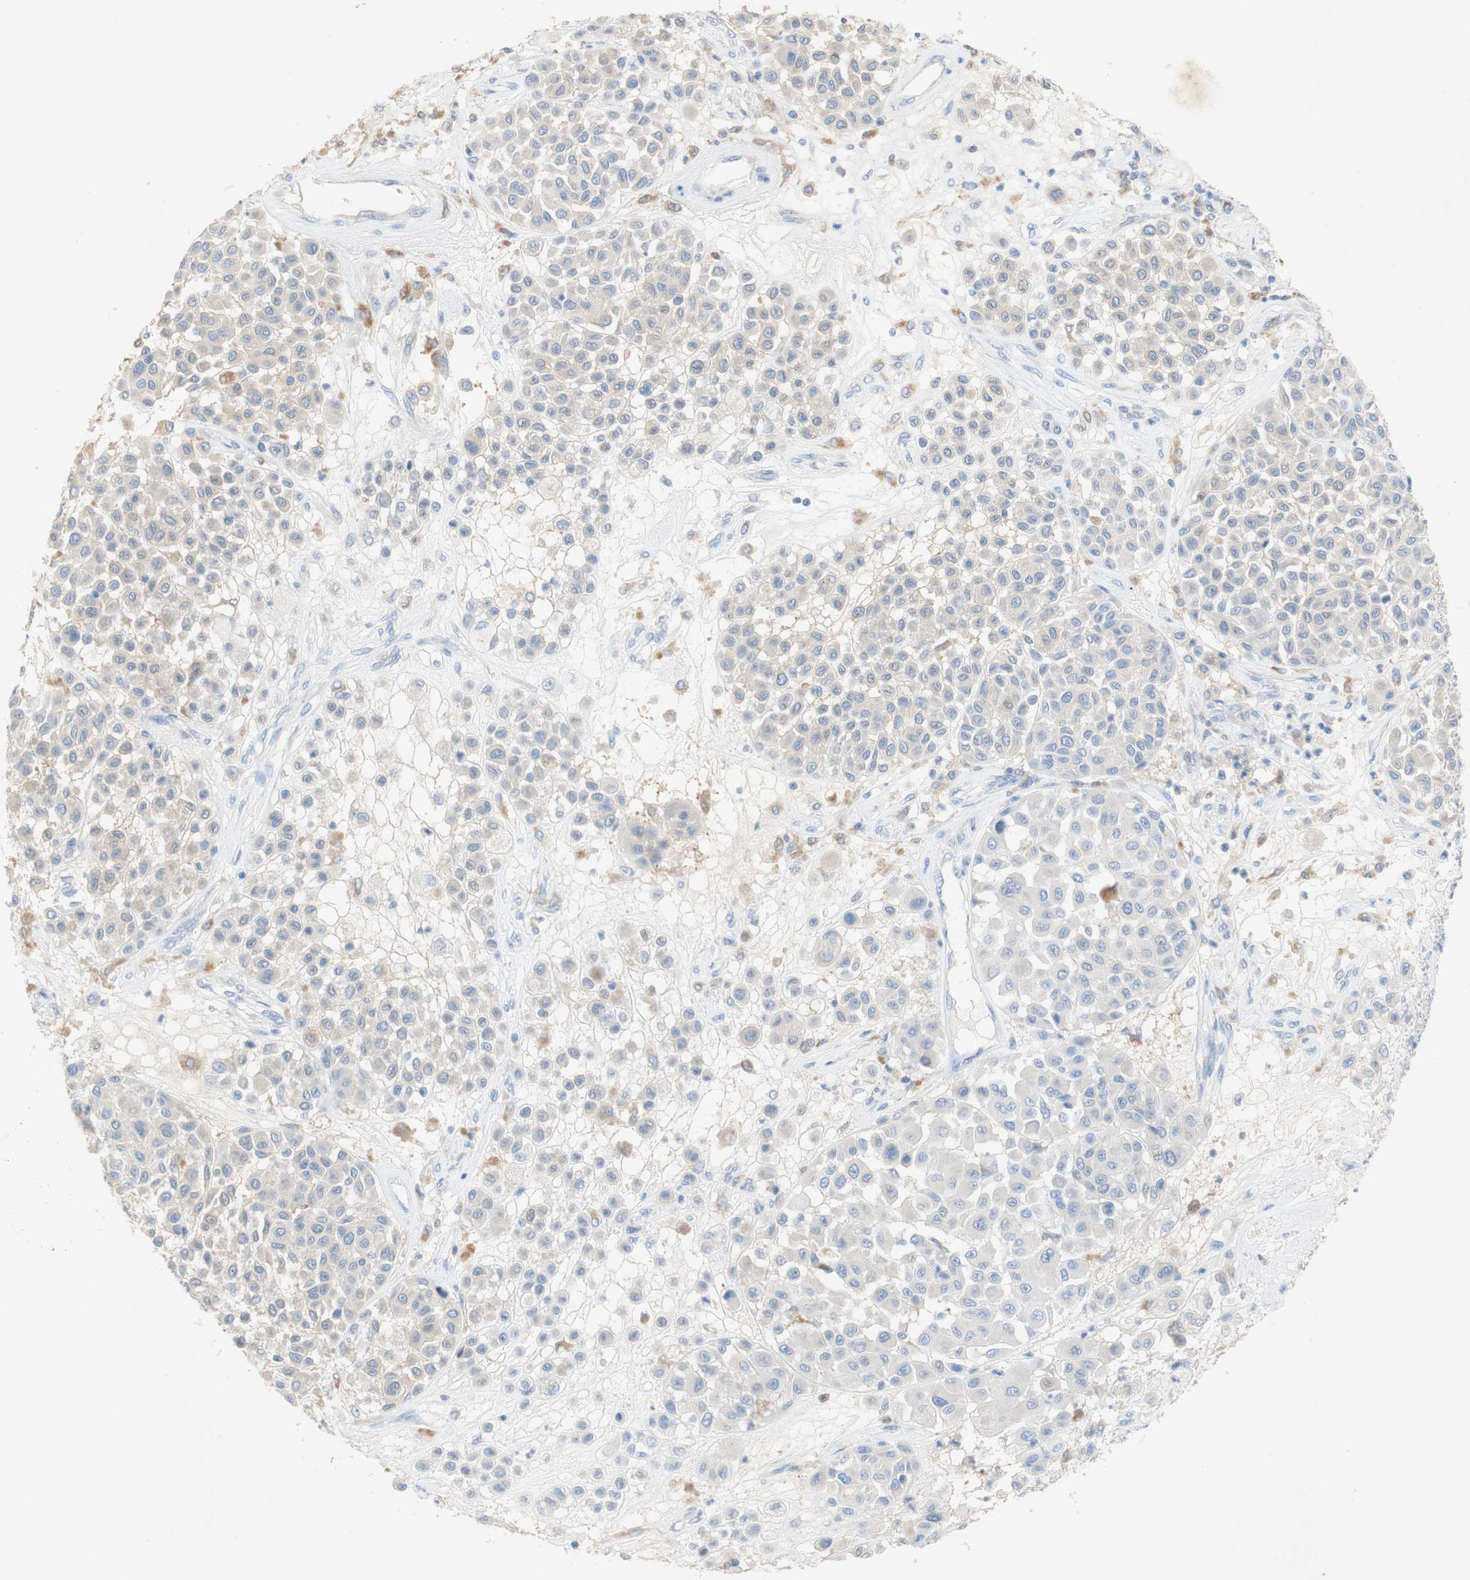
{"staining": {"intensity": "negative", "quantity": "none", "location": "none"}, "tissue": "melanoma", "cell_type": "Tumor cells", "image_type": "cancer", "snomed": [{"axis": "morphology", "description": "Malignant melanoma, Metastatic site"}, {"axis": "topography", "description": "Soft tissue"}], "caption": "Immunohistochemistry (IHC) micrograph of neoplastic tissue: malignant melanoma (metastatic site) stained with DAB (3,3'-diaminobenzidine) exhibits no significant protein expression in tumor cells.", "gene": "EPO", "patient": {"sex": "male", "age": 41}}